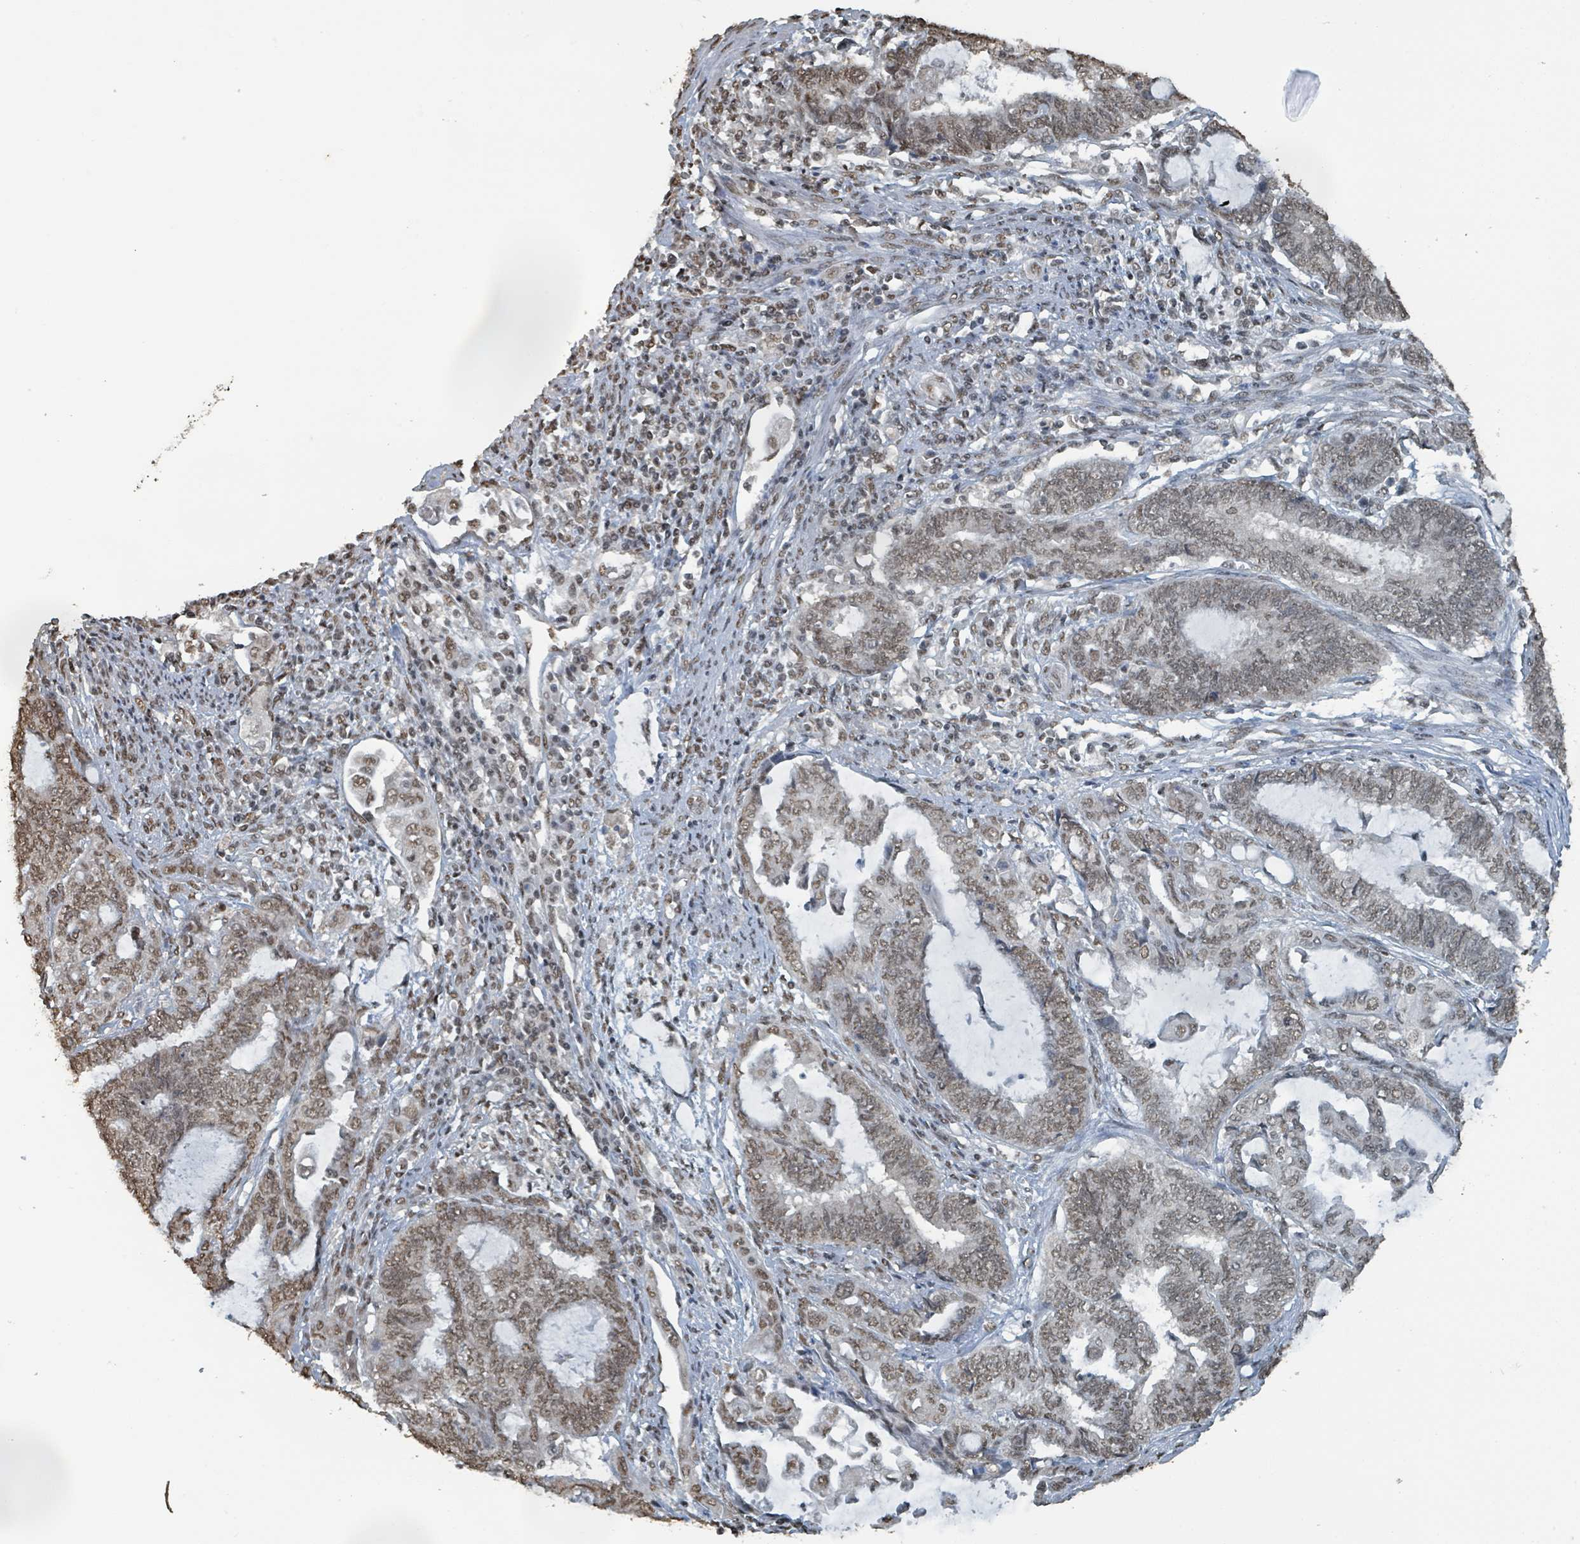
{"staining": {"intensity": "moderate", "quantity": "25%-75%", "location": "nuclear"}, "tissue": "endometrial cancer", "cell_type": "Tumor cells", "image_type": "cancer", "snomed": [{"axis": "morphology", "description": "Adenocarcinoma, NOS"}, {"axis": "topography", "description": "Uterus"}, {"axis": "topography", "description": "Endometrium"}], "caption": "IHC image of endometrial adenocarcinoma stained for a protein (brown), which displays medium levels of moderate nuclear positivity in about 25%-75% of tumor cells.", "gene": "PHIP", "patient": {"sex": "female", "age": 70}}